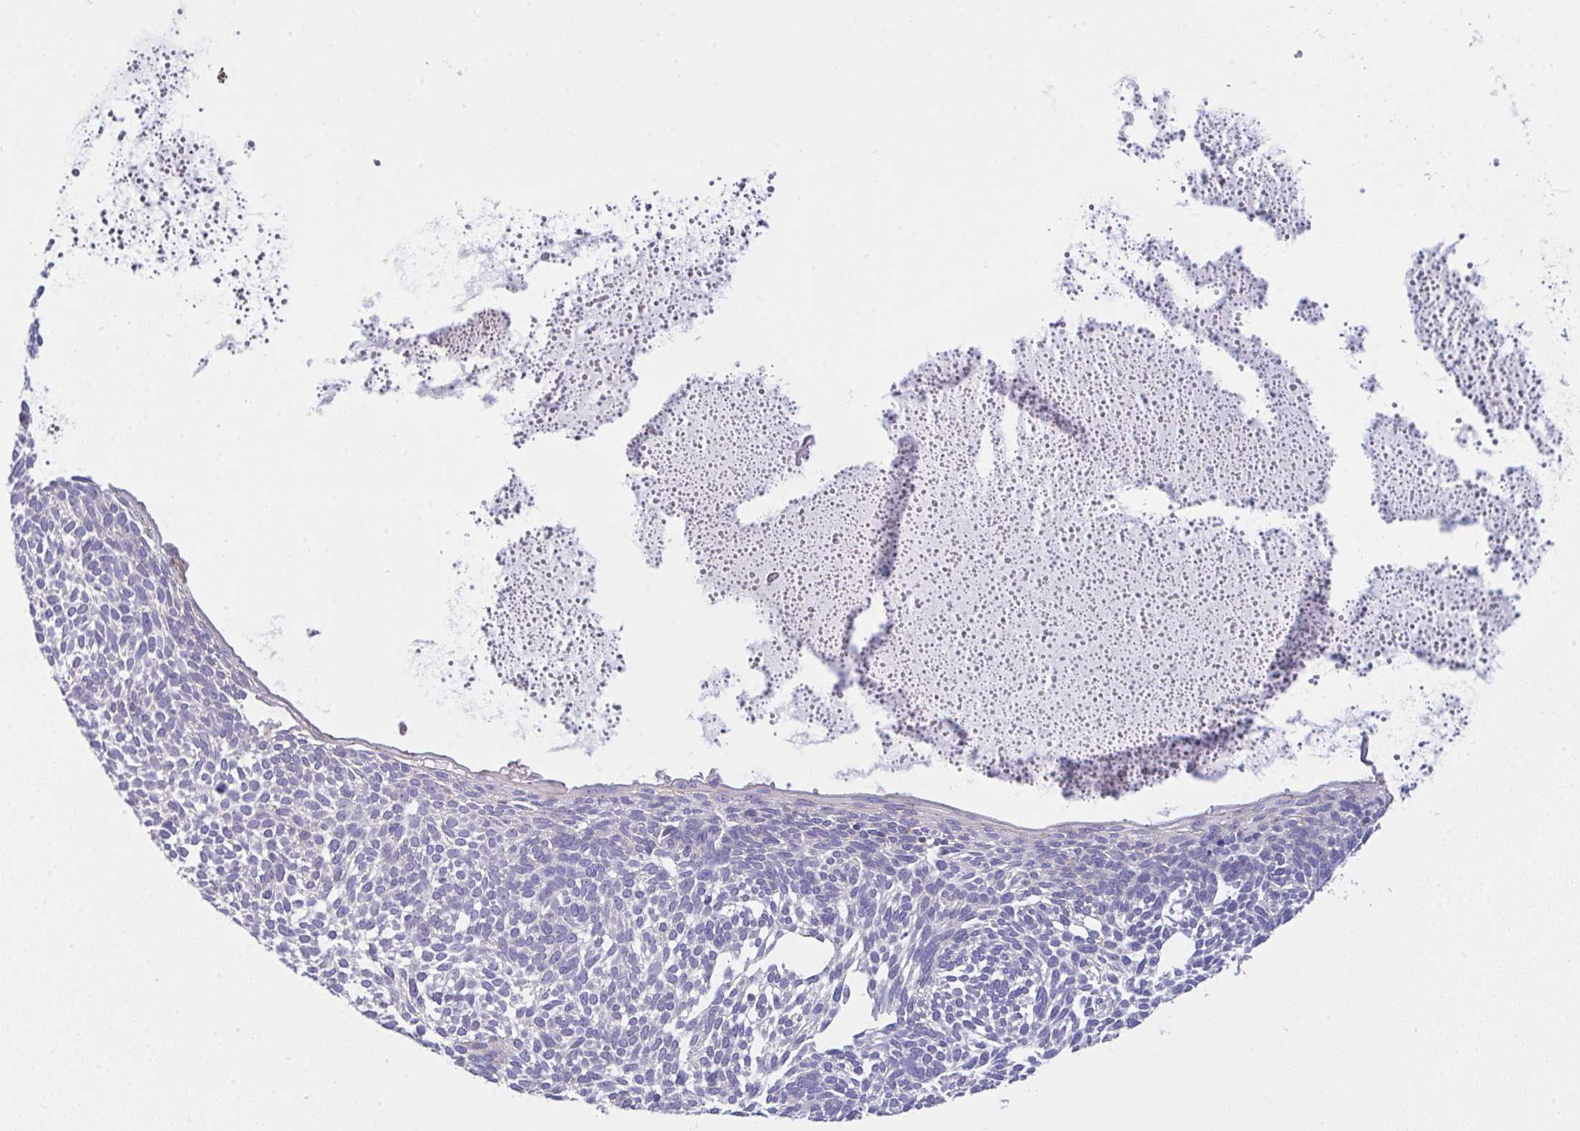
{"staining": {"intensity": "negative", "quantity": "none", "location": "none"}, "tissue": "skin cancer", "cell_type": "Tumor cells", "image_type": "cancer", "snomed": [{"axis": "morphology", "description": "Basal cell carcinoma"}, {"axis": "topography", "description": "Skin"}, {"axis": "topography", "description": "Skin of face"}], "caption": "The histopathology image displays no significant staining in tumor cells of basal cell carcinoma (skin). (Brightfield microscopy of DAB (3,3'-diaminobenzidine) immunohistochemistry (IHC) at high magnification).", "gene": "GLB1L2", "patient": {"sex": "male", "age": 83}}